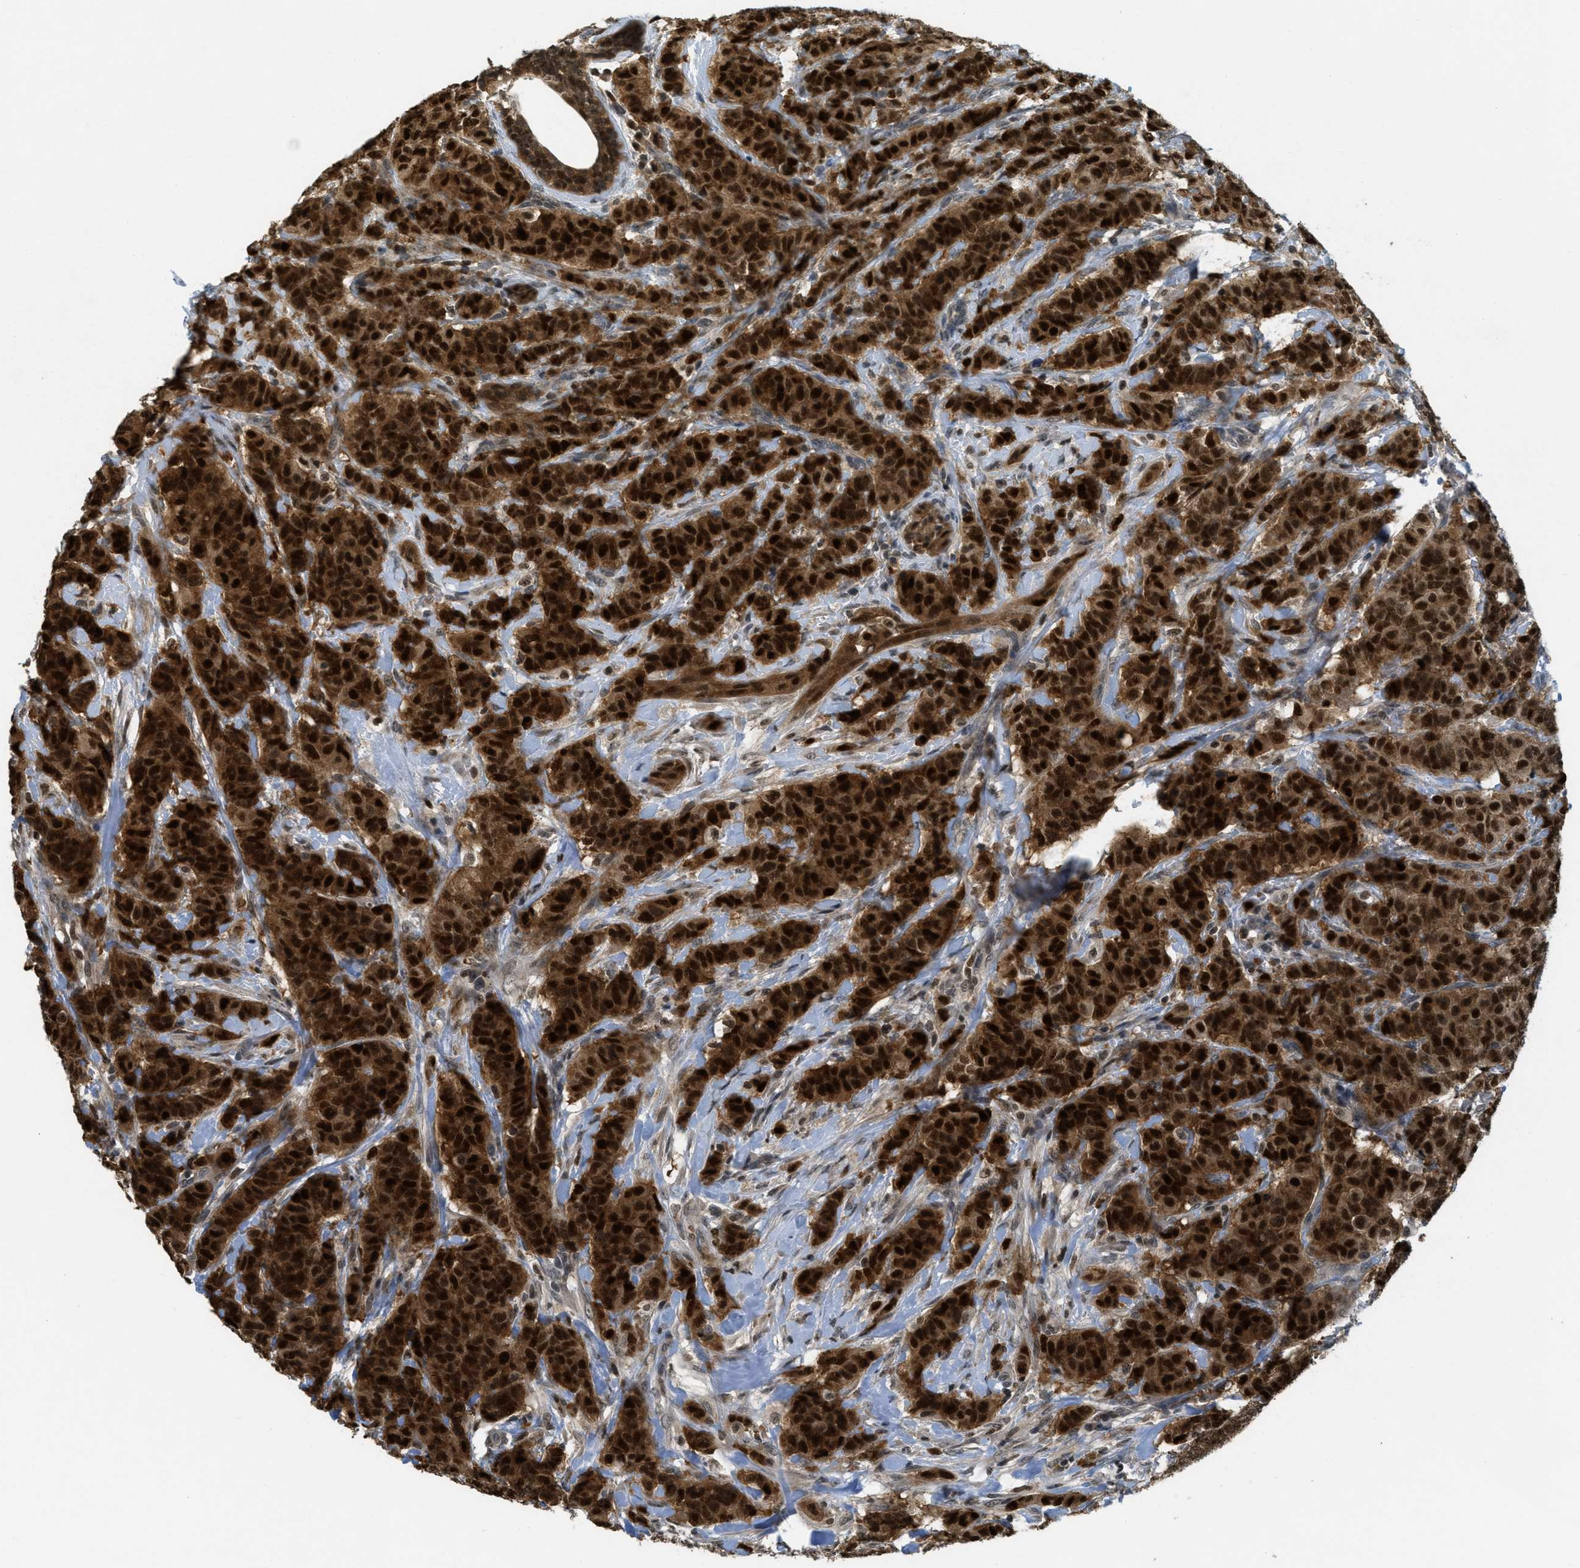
{"staining": {"intensity": "strong", "quantity": ">75%", "location": "cytoplasmic/membranous,nuclear"}, "tissue": "breast cancer", "cell_type": "Tumor cells", "image_type": "cancer", "snomed": [{"axis": "morphology", "description": "Normal tissue, NOS"}, {"axis": "morphology", "description": "Duct carcinoma"}, {"axis": "topography", "description": "Breast"}], "caption": "The photomicrograph exhibits immunohistochemical staining of breast cancer. There is strong cytoplasmic/membranous and nuclear staining is appreciated in about >75% of tumor cells.", "gene": "DNAJB1", "patient": {"sex": "female", "age": 40}}